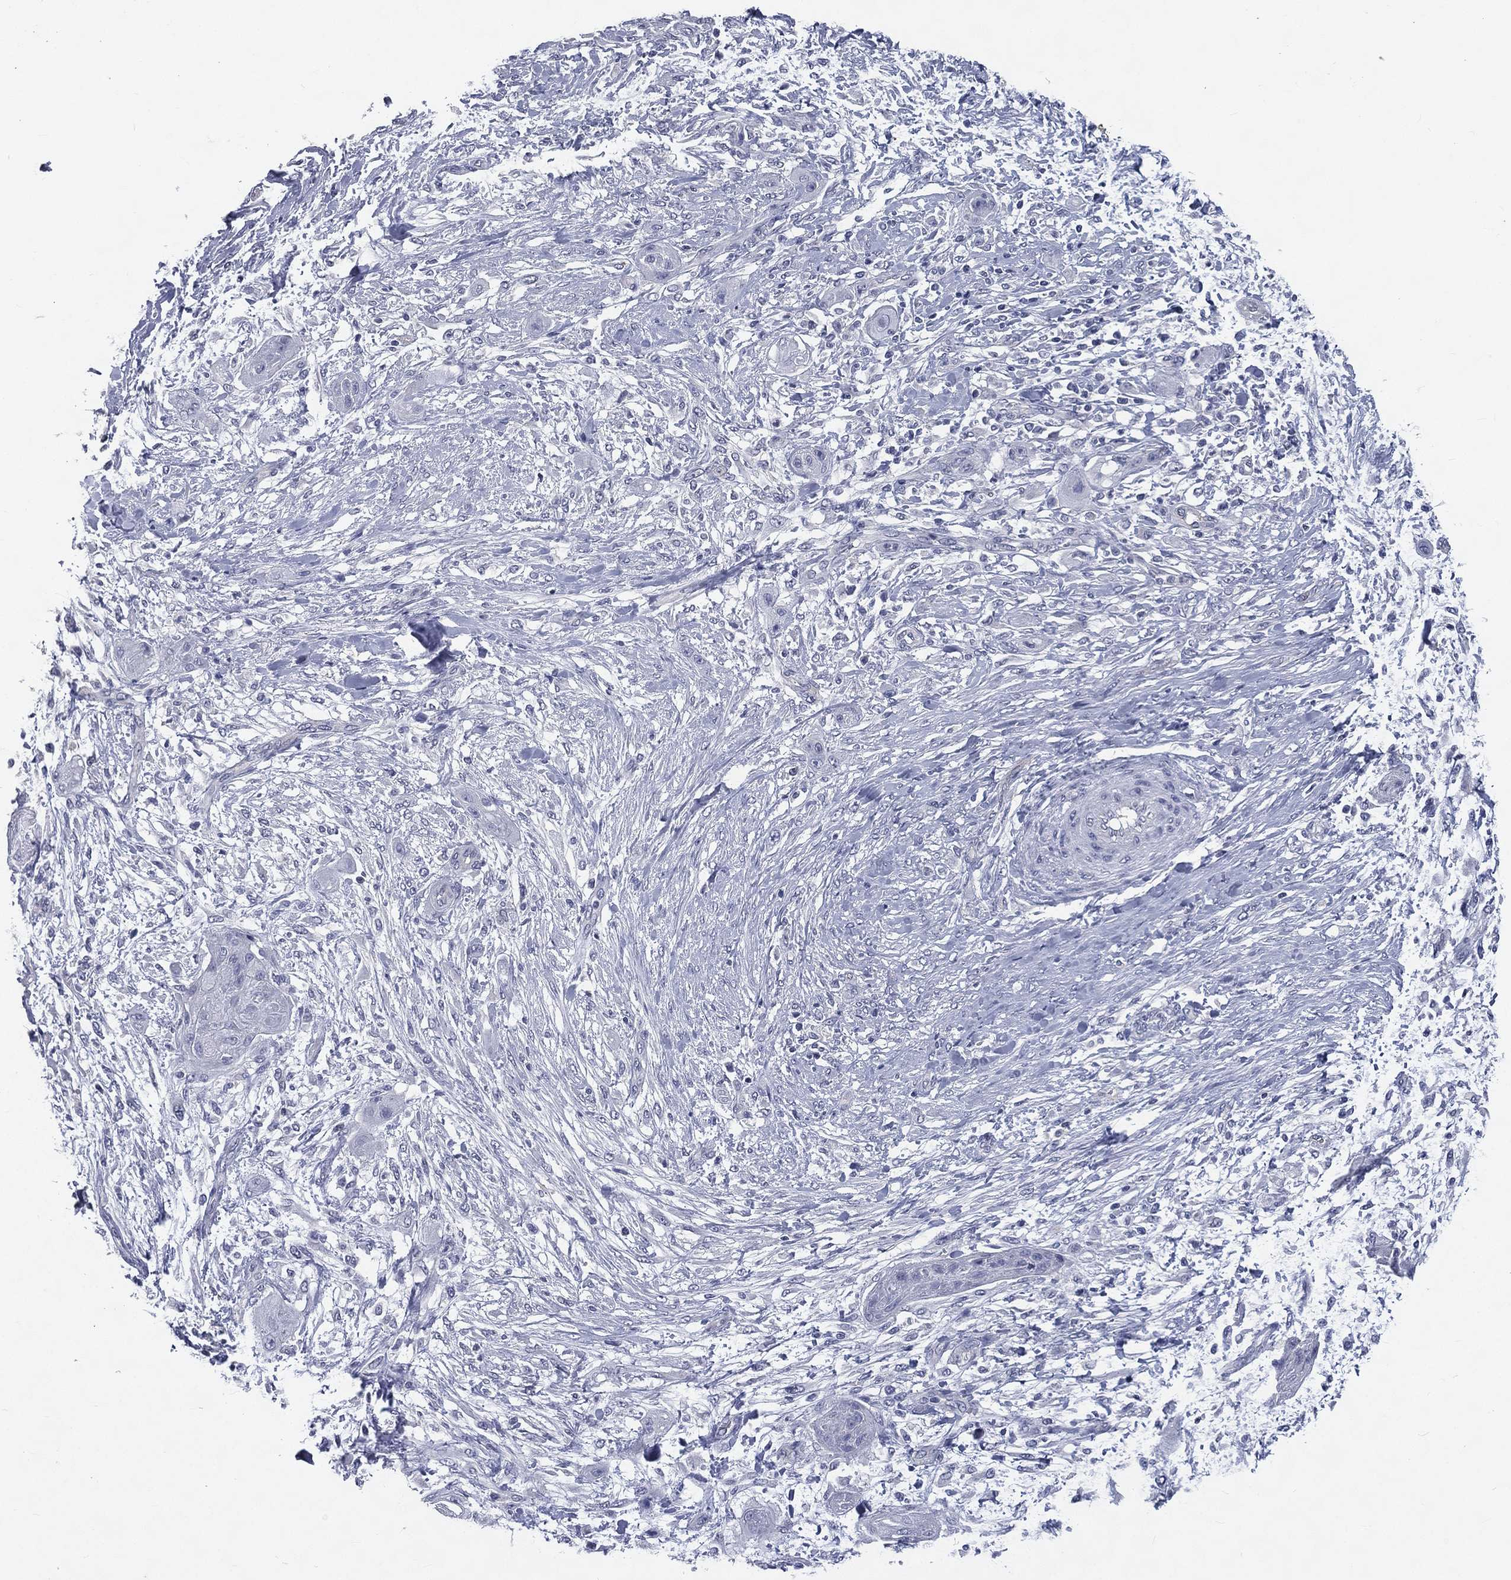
{"staining": {"intensity": "negative", "quantity": "none", "location": "none"}, "tissue": "skin cancer", "cell_type": "Tumor cells", "image_type": "cancer", "snomed": [{"axis": "morphology", "description": "Squamous cell carcinoma, NOS"}, {"axis": "topography", "description": "Skin"}], "caption": "This is an immunohistochemistry histopathology image of human squamous cell carcinoma (skin). There is no staining in tumor cells.", "gene": "IFT27", "patient": {"sex": "male", "age": 62}}